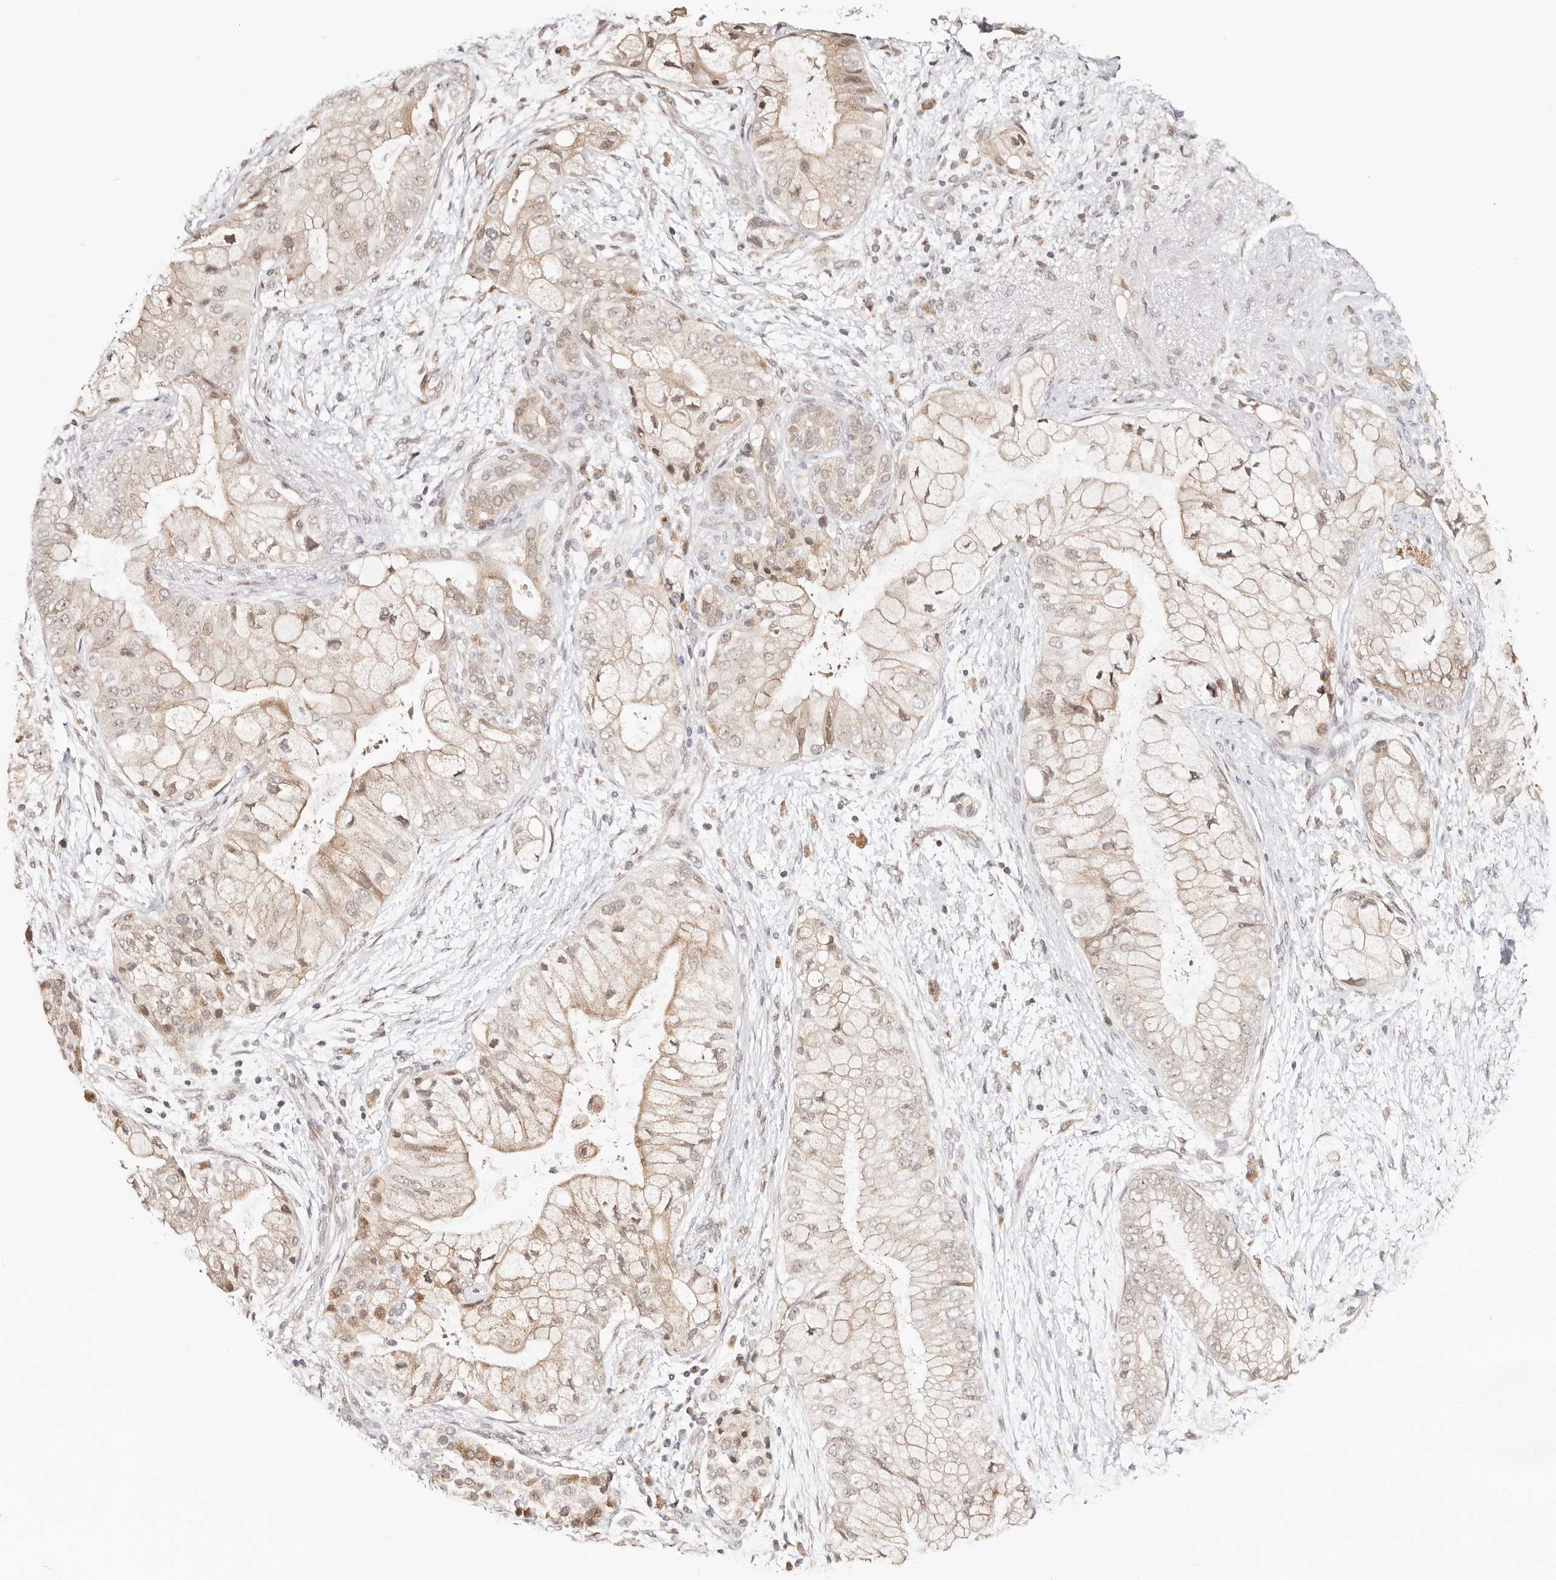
{"staining": {"intensity": "weak", "quantity": ">75%", "location": "cytoplasmic/membranous,nuclear"}, "tissue": "pancreatic cancer", "cell_type": "Tumor cells", "image_type": "cancer", "snomed": [{"axis": "morphology", "description": "Adenocarcinoma, NOS"}, {"axis": "topography", "description": "Pancreas"}], "caption": "A low amount of weak cytoplasmic/membranous and nuclear staining is seen in about >75% of tumor cells in pancreatic cancer tissue.", "gene": "VIPAS39", "patient": {"sex": "male", "age": 53}}